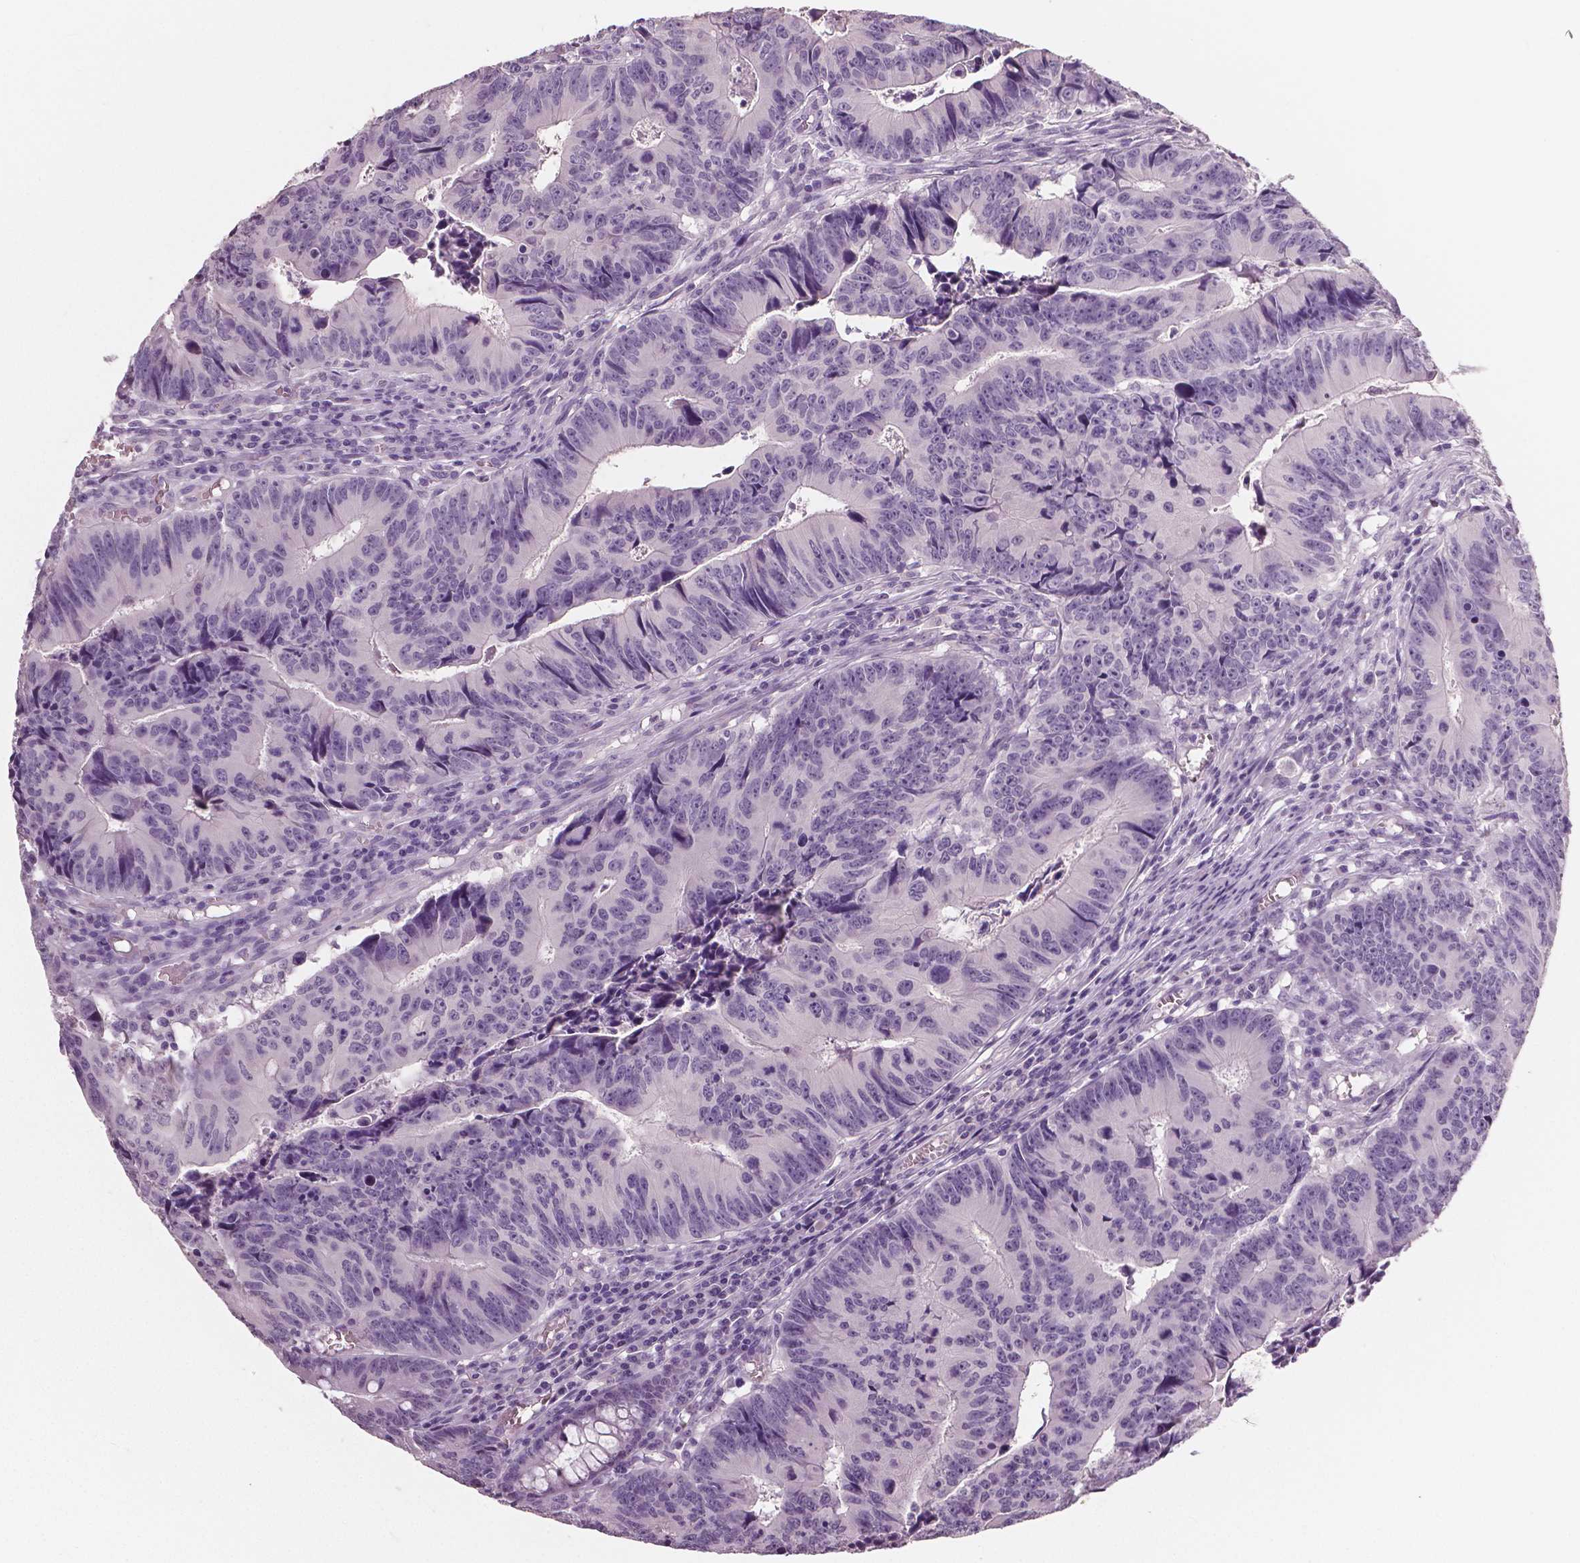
{"staining": {"intensity": "negative", "quantity": "none", "location": "none"}, "tissue": "colorectal cancer", "cell_type": "Tumor cells", "image_type": "cancer", "snomed": [{"axis": "morphology", "description": "Adenocarcinoma, NOS"}, {"axis": "topography", "description": "Colon"}], "caption": "DAB (3,3'-diaminobenzidine) immunohistochemical staining of colorectal cancer exhibits no significant positivity in tumor cells. (DAB immunohistochemistry (IHC), high magnification).", "gene": "NECAB1", "patient": {"sex": "female", "age": 87}}